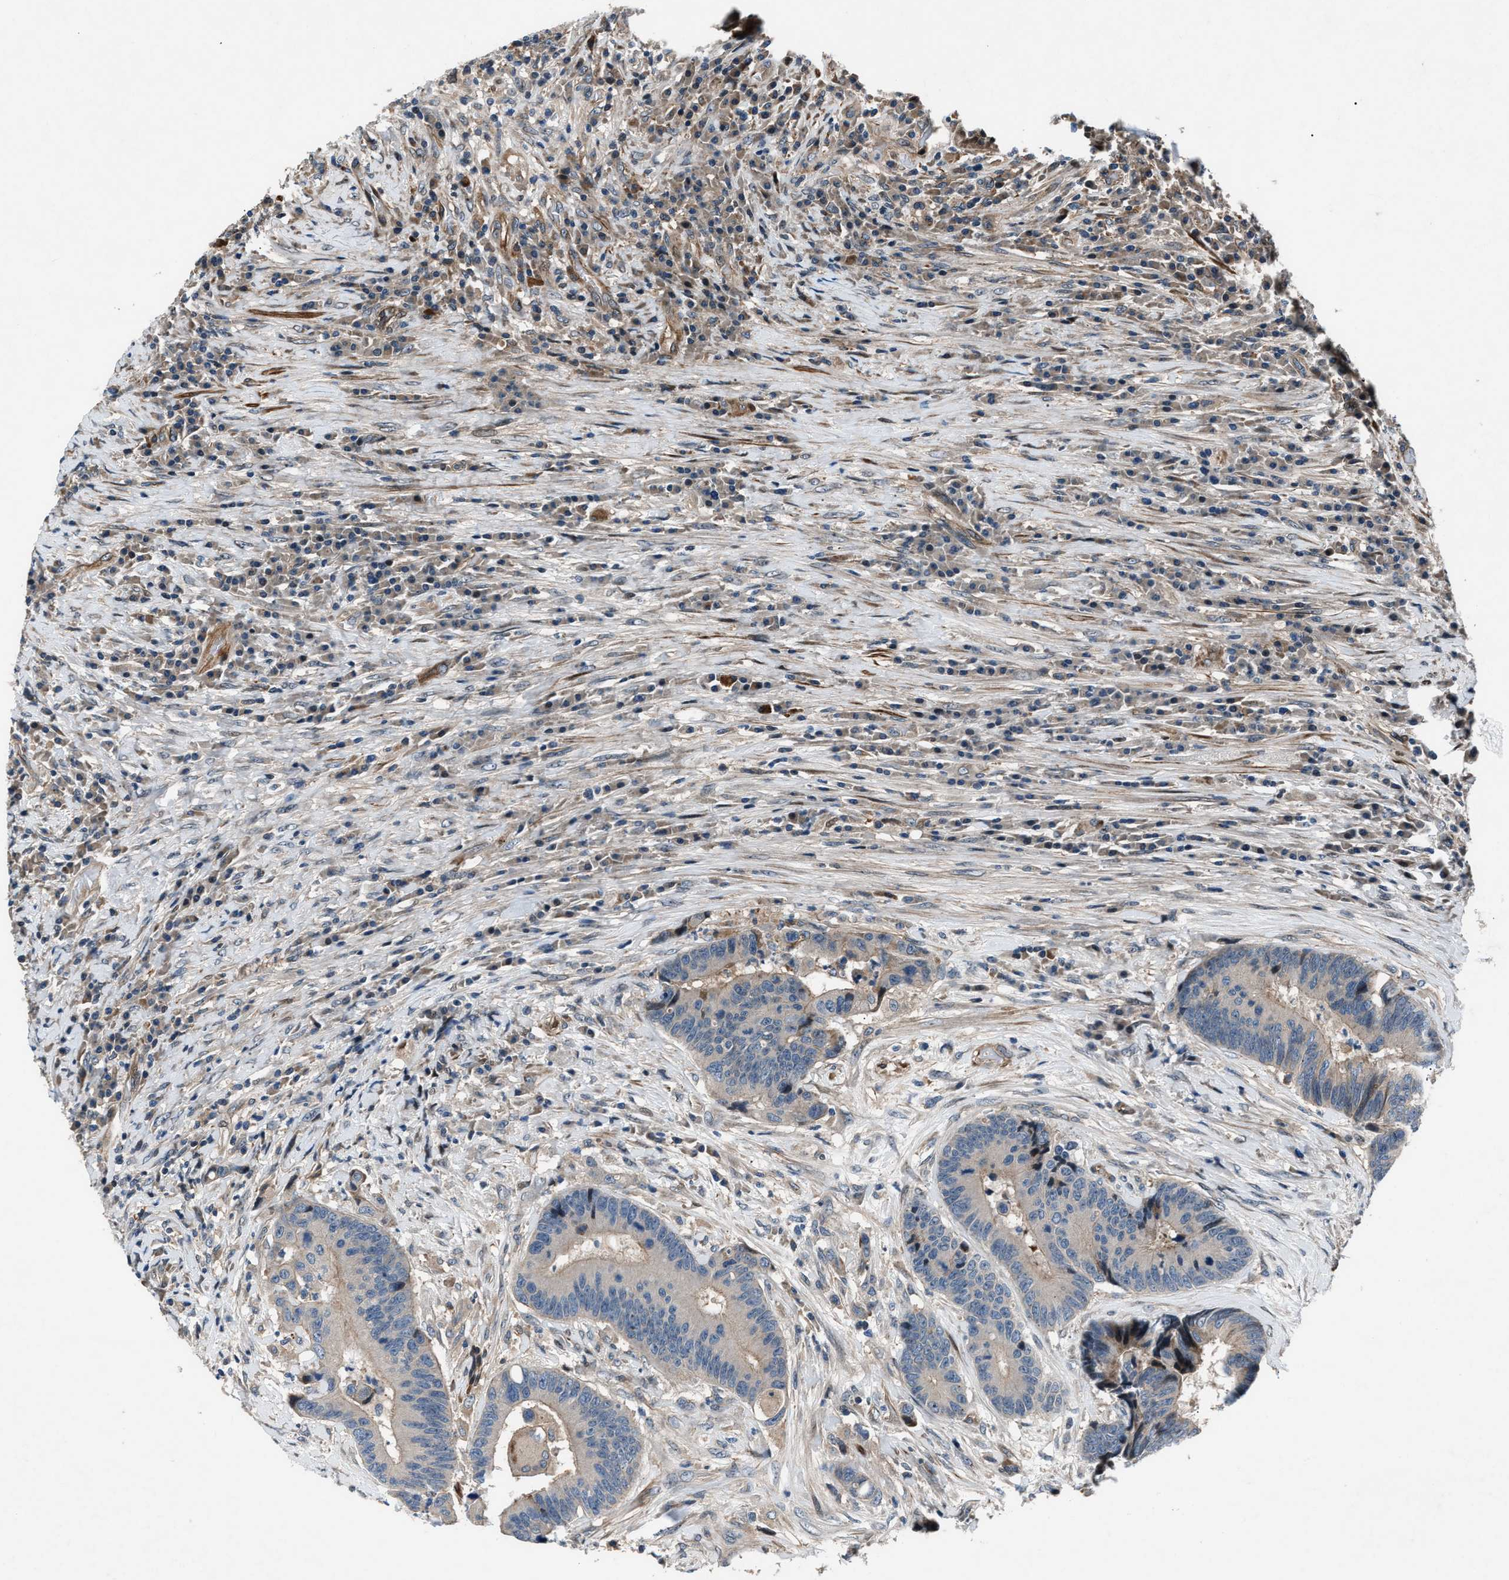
{"staining": {"intensity": "moderate", "quantity": "<25%", "location": "cytoplasmic/membranous"}, "tissue": "colorectal cancer", "cell_type": "Tumor cells", "image_type": "cancer", "snomed": [{"axis": "morphology", "description": "Adenocarcinoma, NOS"}, {"axis": "topography", "description": "Rectum"}, {"axis": "topography", "description": "Anal"}], "caption": "Tumor cells show low levels of moderate cytoplasmic/membranous expression in about <25% of cells in colorectal adenocarcinoma.", "gene": "DYNC2I1", "patient": {"sex": "female", "age": 89}}